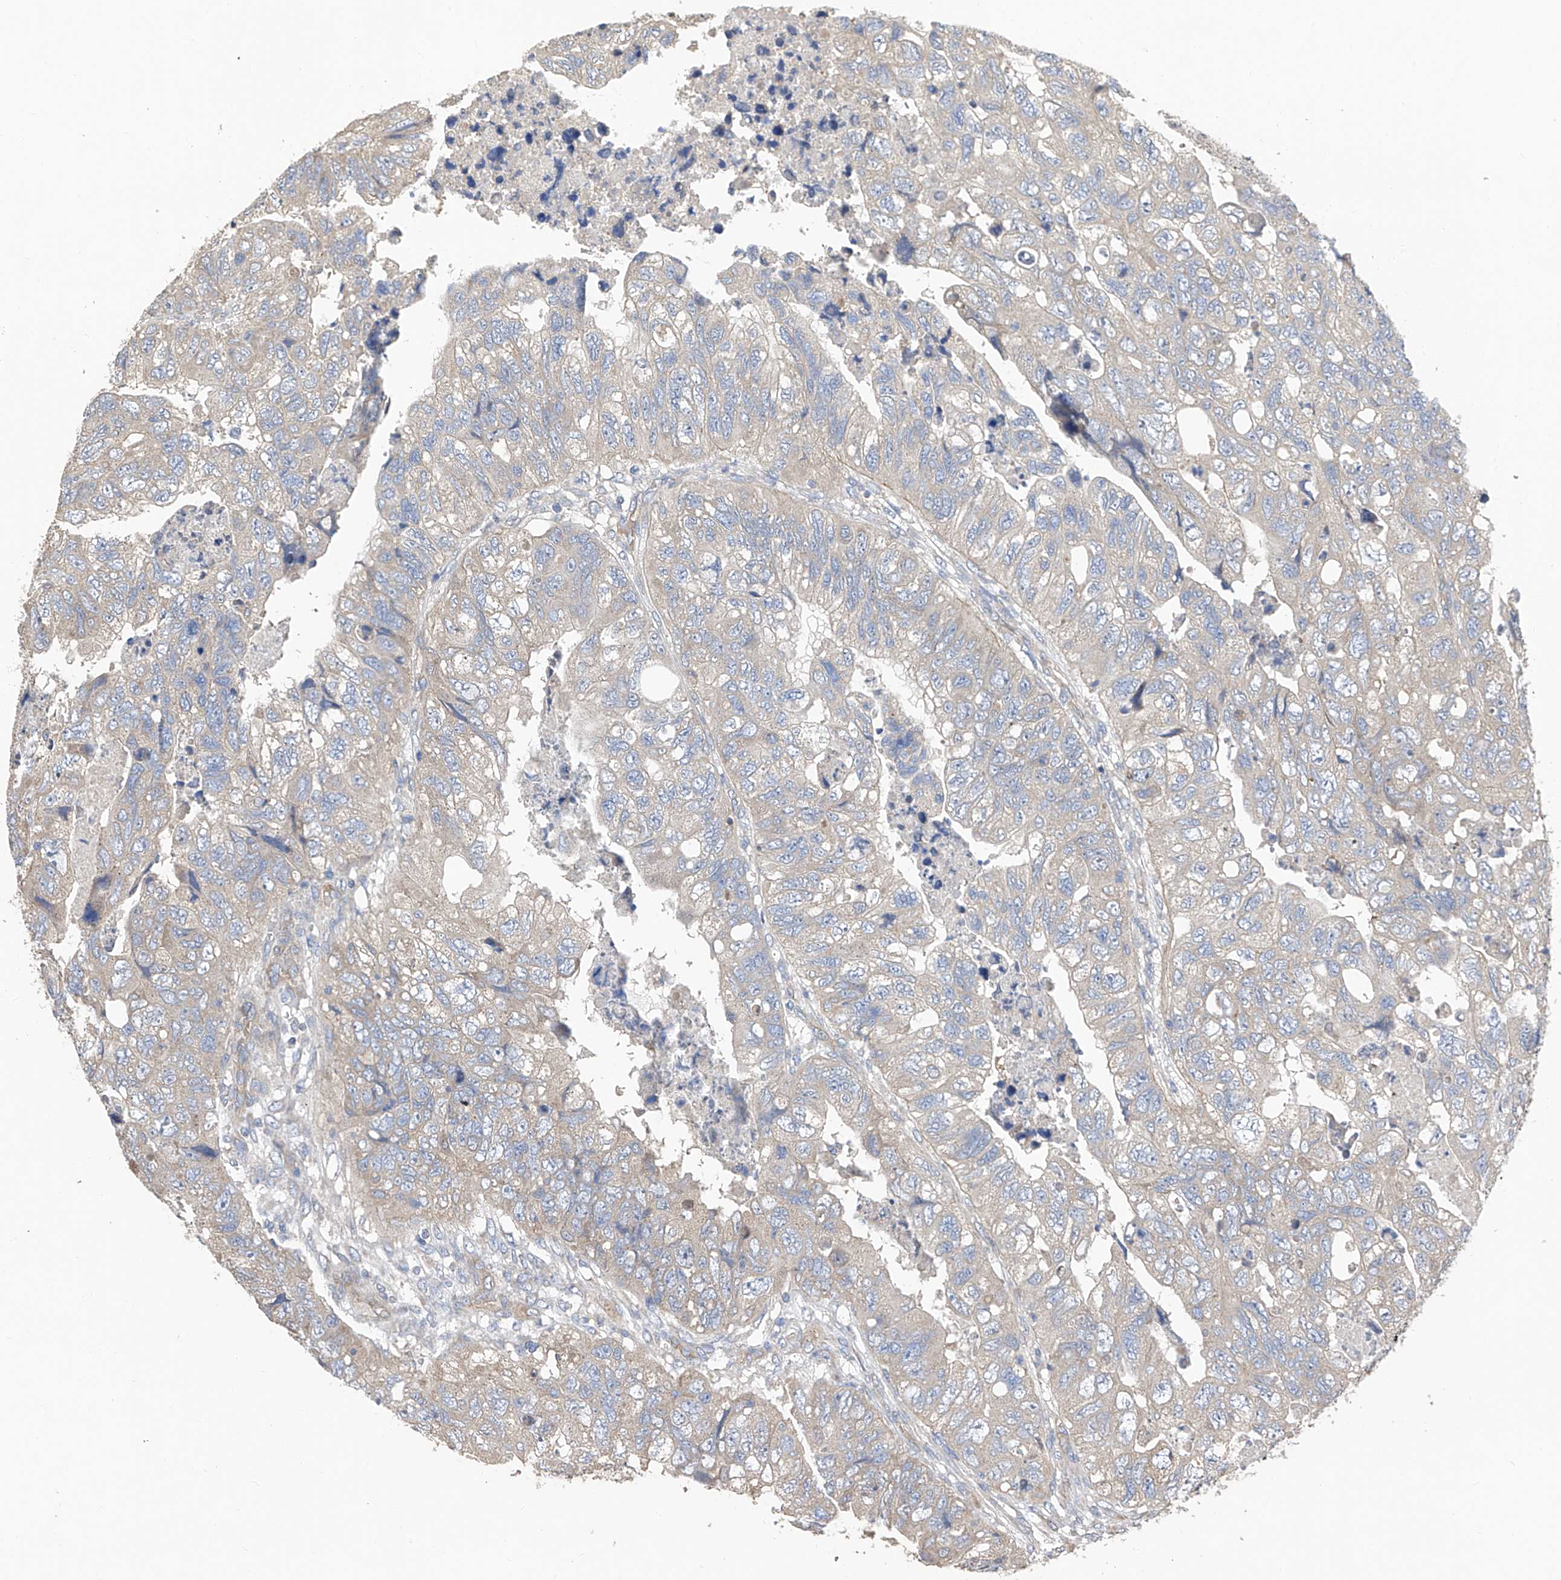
{"staining": {"intensity": "weak", "quantity": "25%-75%", "location": "cytoplasmic/membranous"}, "tissue": "colorectal cancer", "cell_type": "Tumor cells", "image_type": "cancer", "snomed": [{"axis": "morphology", "description": "Adenocarcinoma, NOS"}, {"axis": "topography", "description": "Rectum"}], "caption": "DAB (3,3'-diaminobenzidine) immunohistochemical staining of colorectal cancer (adenocarcinoma) shows weak cytoplasmic/membranous protein staining in approximately 25%-75% of tumor cells.", "gene": "PTK2", "patient": {"sex": "male", "age": 63}}